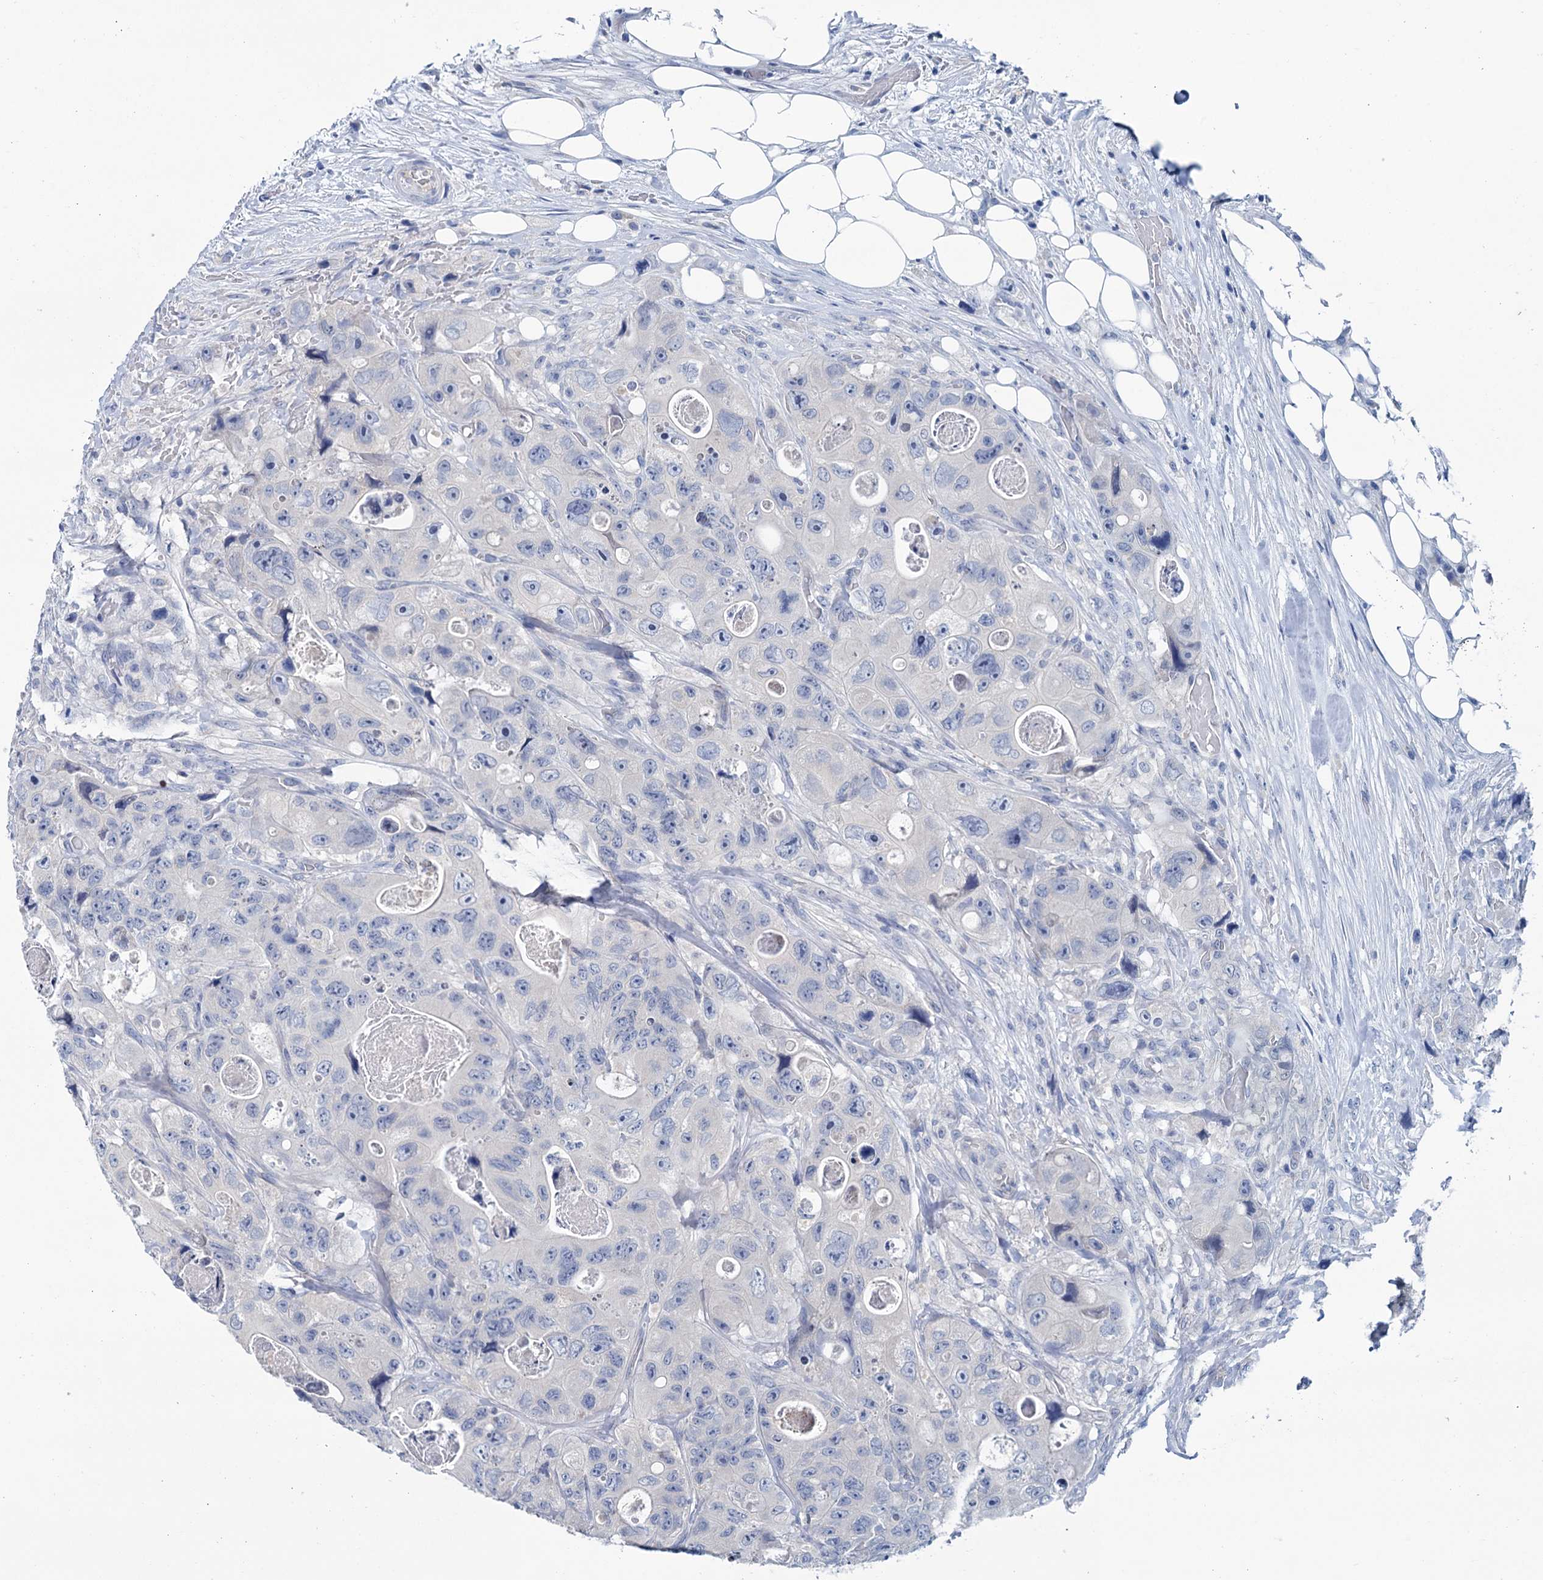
{"staining": {"intensity": "negative", "quantity": "none", "location": "none"}, "tissue": "colorectal cancer", "cell_type": "Tumor cells", "image_type": "cancer", "snomed": [{"axis": "morphology", "description": "Adenocarcinoma, NOS"}, {"axis": "topography", "description": "Colon"}], "caption": "Immunohistochemical staining of colorectal cancer (adenocarcinoma) exhibits no significant positivity in tumor cells.", "gene": "MYOZ3", "patient": {"sex": "female", "age": 46}}